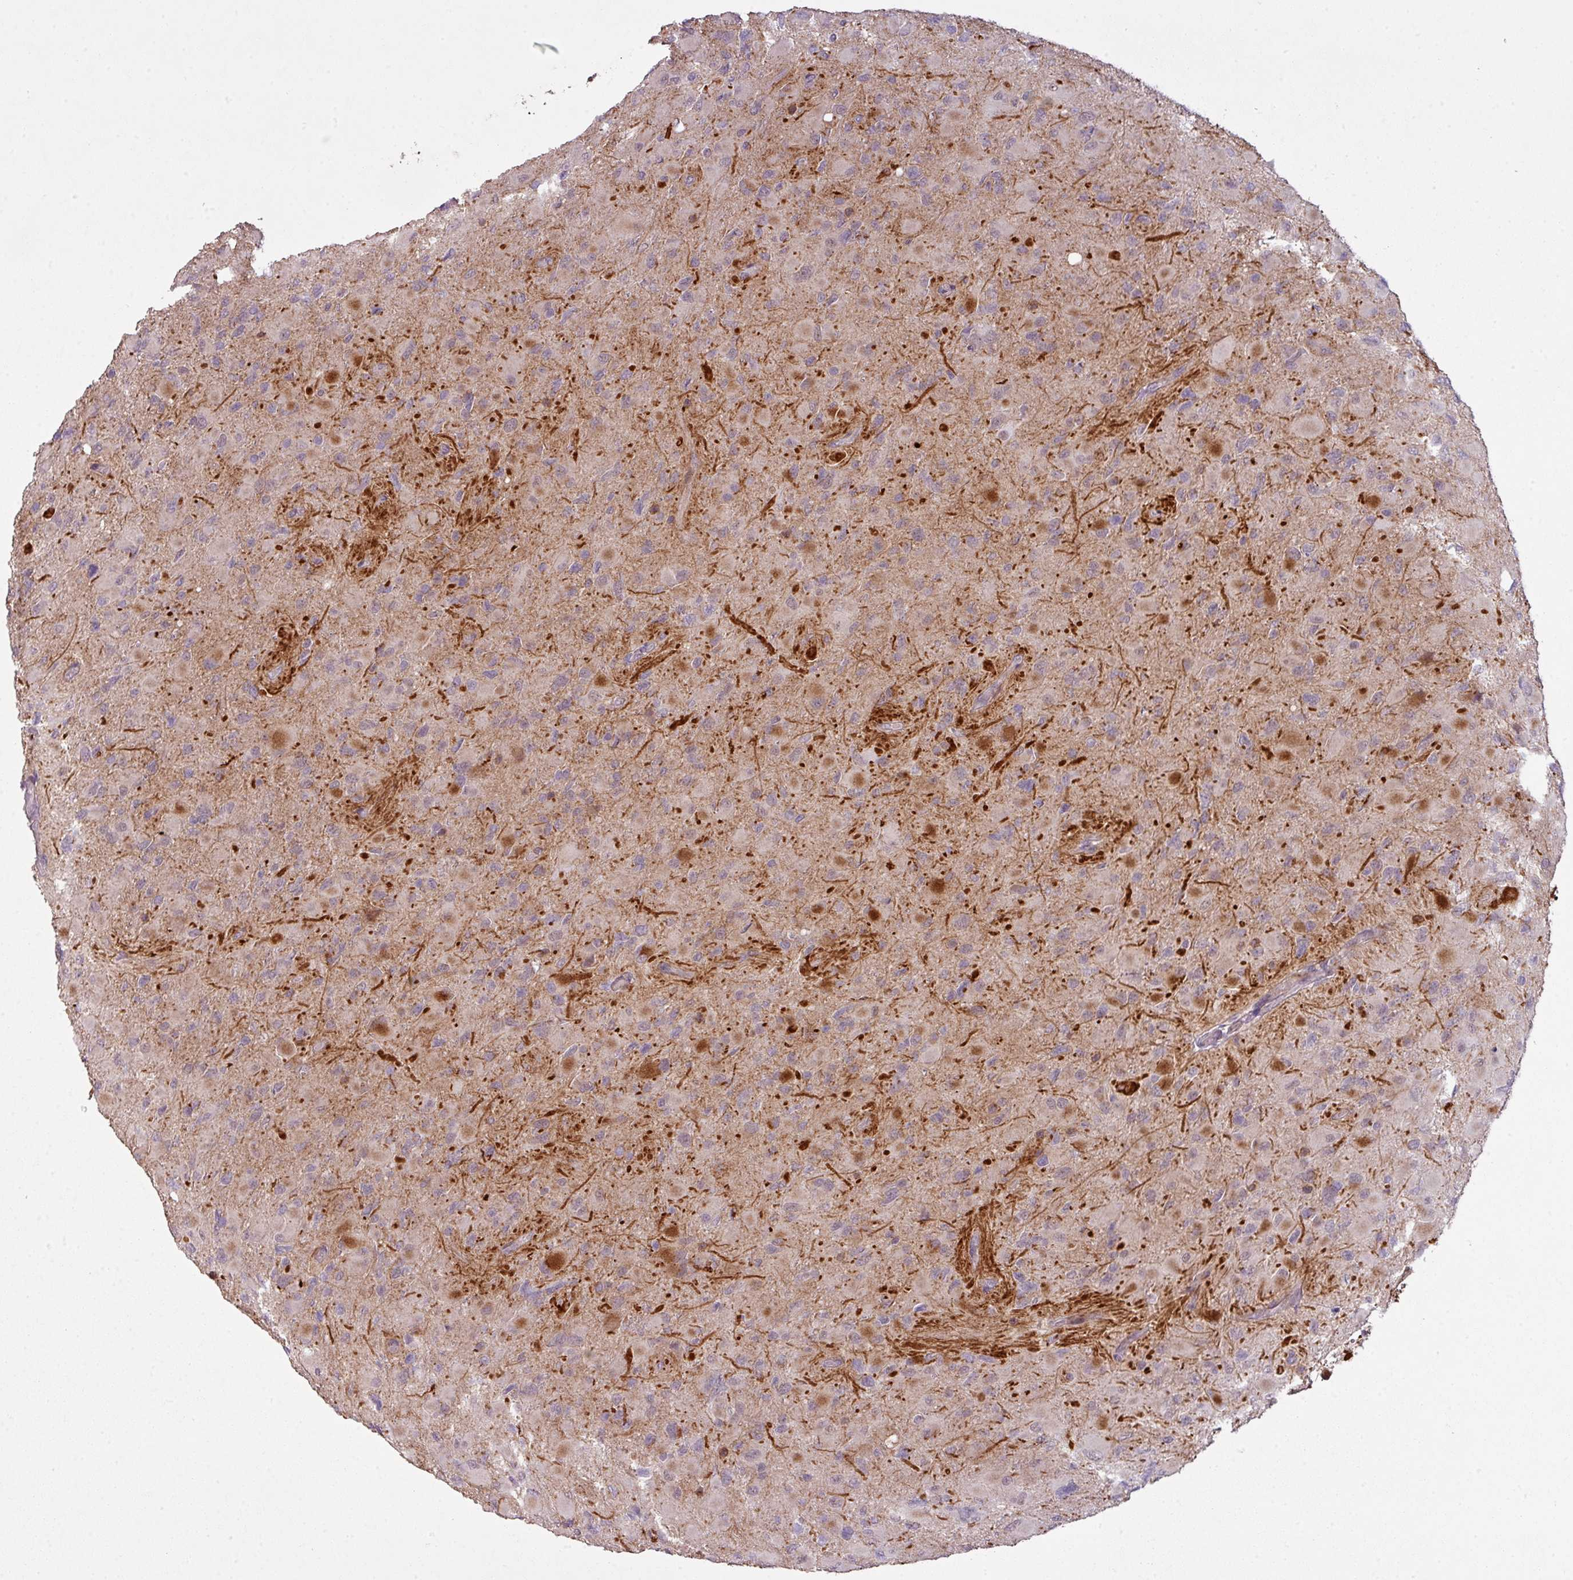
{"staining": {"intensity": "moderate", "quantity": "<25%", "location": "cytoplasmic/membranous"}, "tissue": "glioma", "cell_type": "Tumor cells", "image_type": "cancer", "snomed": [{"axis": "morphology", "description": "Glioma, malignant, High grade"}, {"axis": "topography", "description": "Cerebral cortex"}], "caption": "About <25% of tumor cells in malignant high-grade glioma reveal moderate cytoplasmic/membranous protein staining as visualized by brown immunohistochemical staining.", "gene": "ZC2HC1C", "patient": {"sex": "female", "age": 36}}